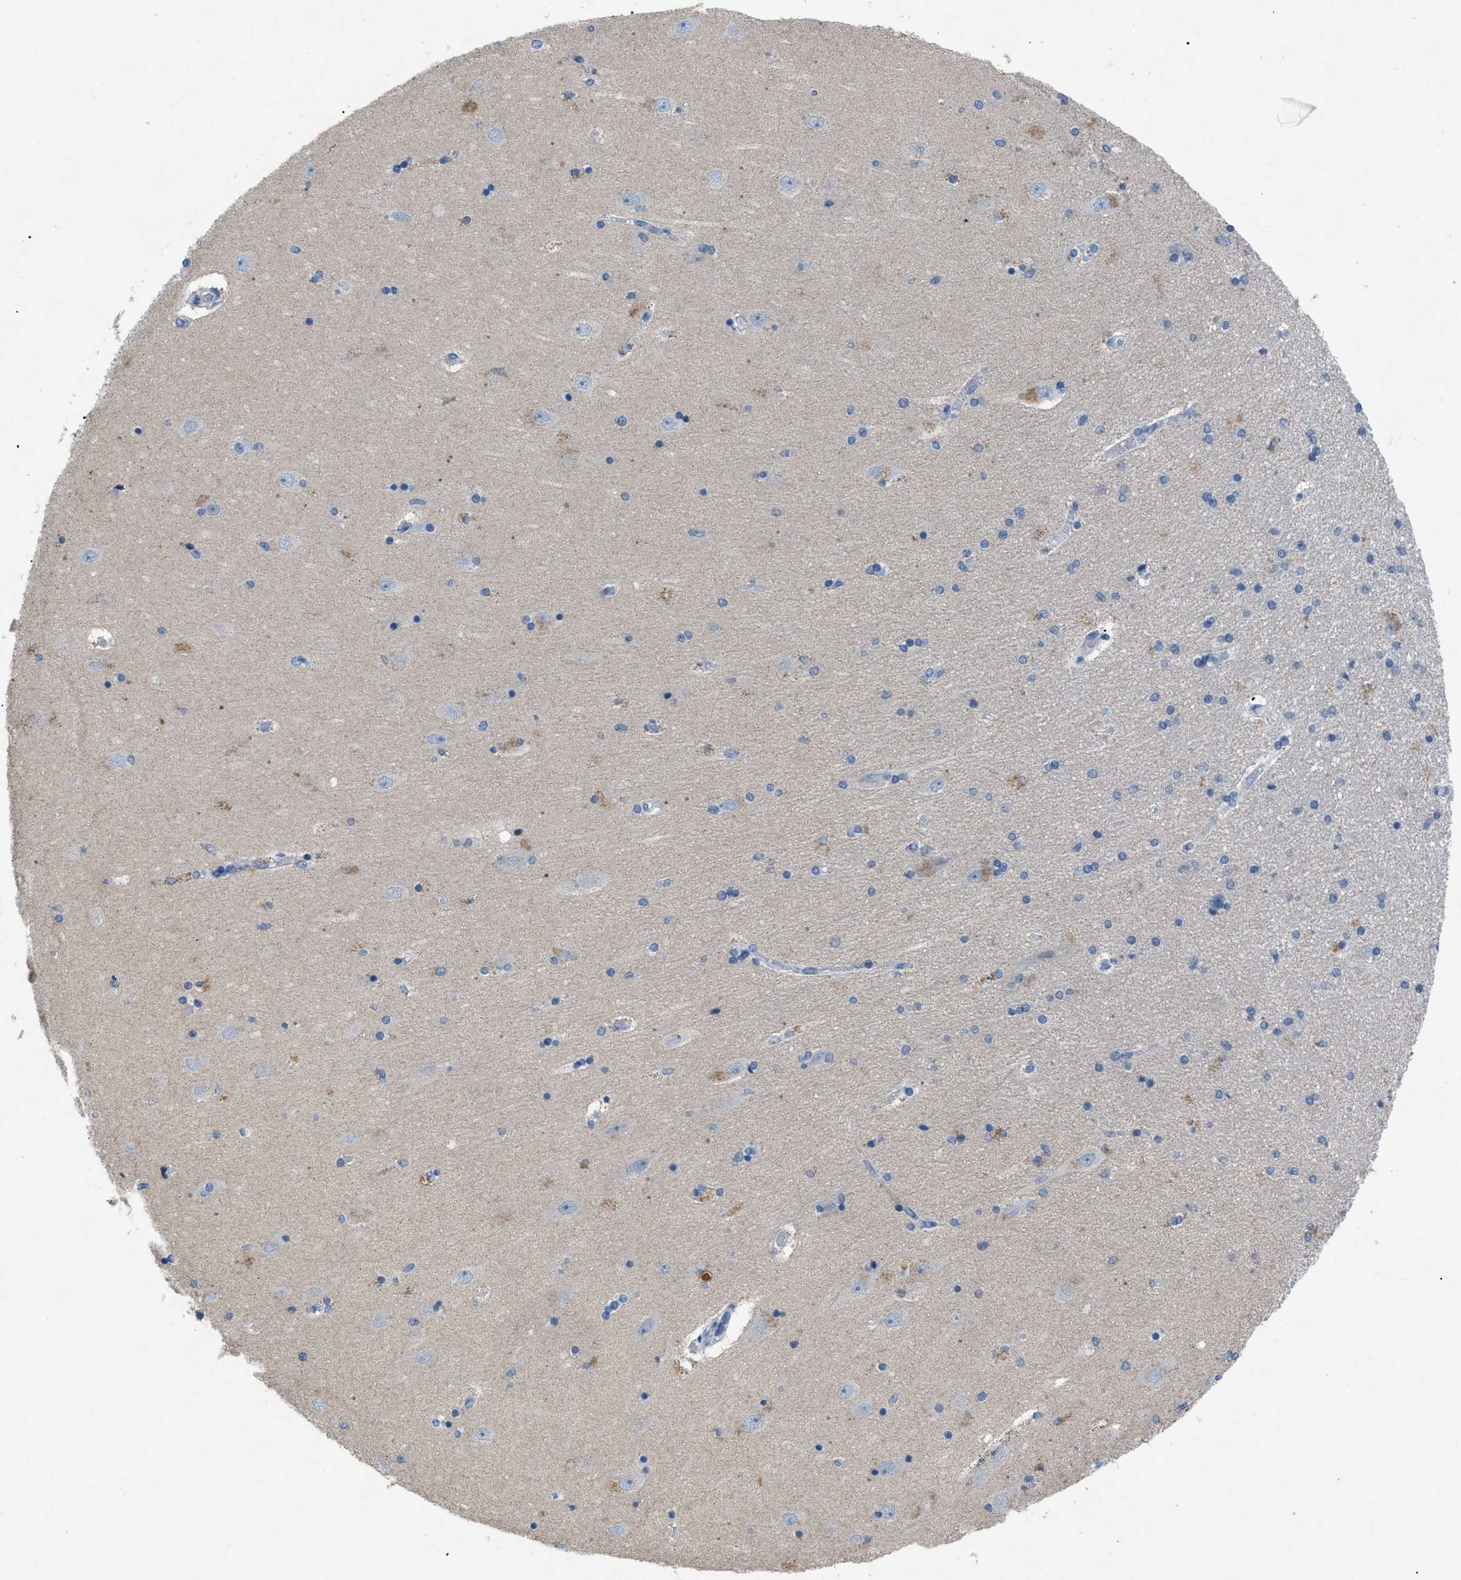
{"staining": {"intensity": "negative", "quantity": "none", "location": "none"}, "tissue": "hippocampus", "cell_type": "Glial cells", "image_type": "normal", "snomed": [{"axis": "morphology", "description": "Normal tissue, NOS"}, {"axis": "topography", "description": "Hippocampus"}], "caption": "Immunohistochemical staining of unremarkable hippocampus displays no significant positivity in glial cells. (DAB immunohistochemistry (IHC) visualized using brightfield microscopy, high magnification).", "gene": "TASOR", "patient": {"sex": "female", "age": 54}}